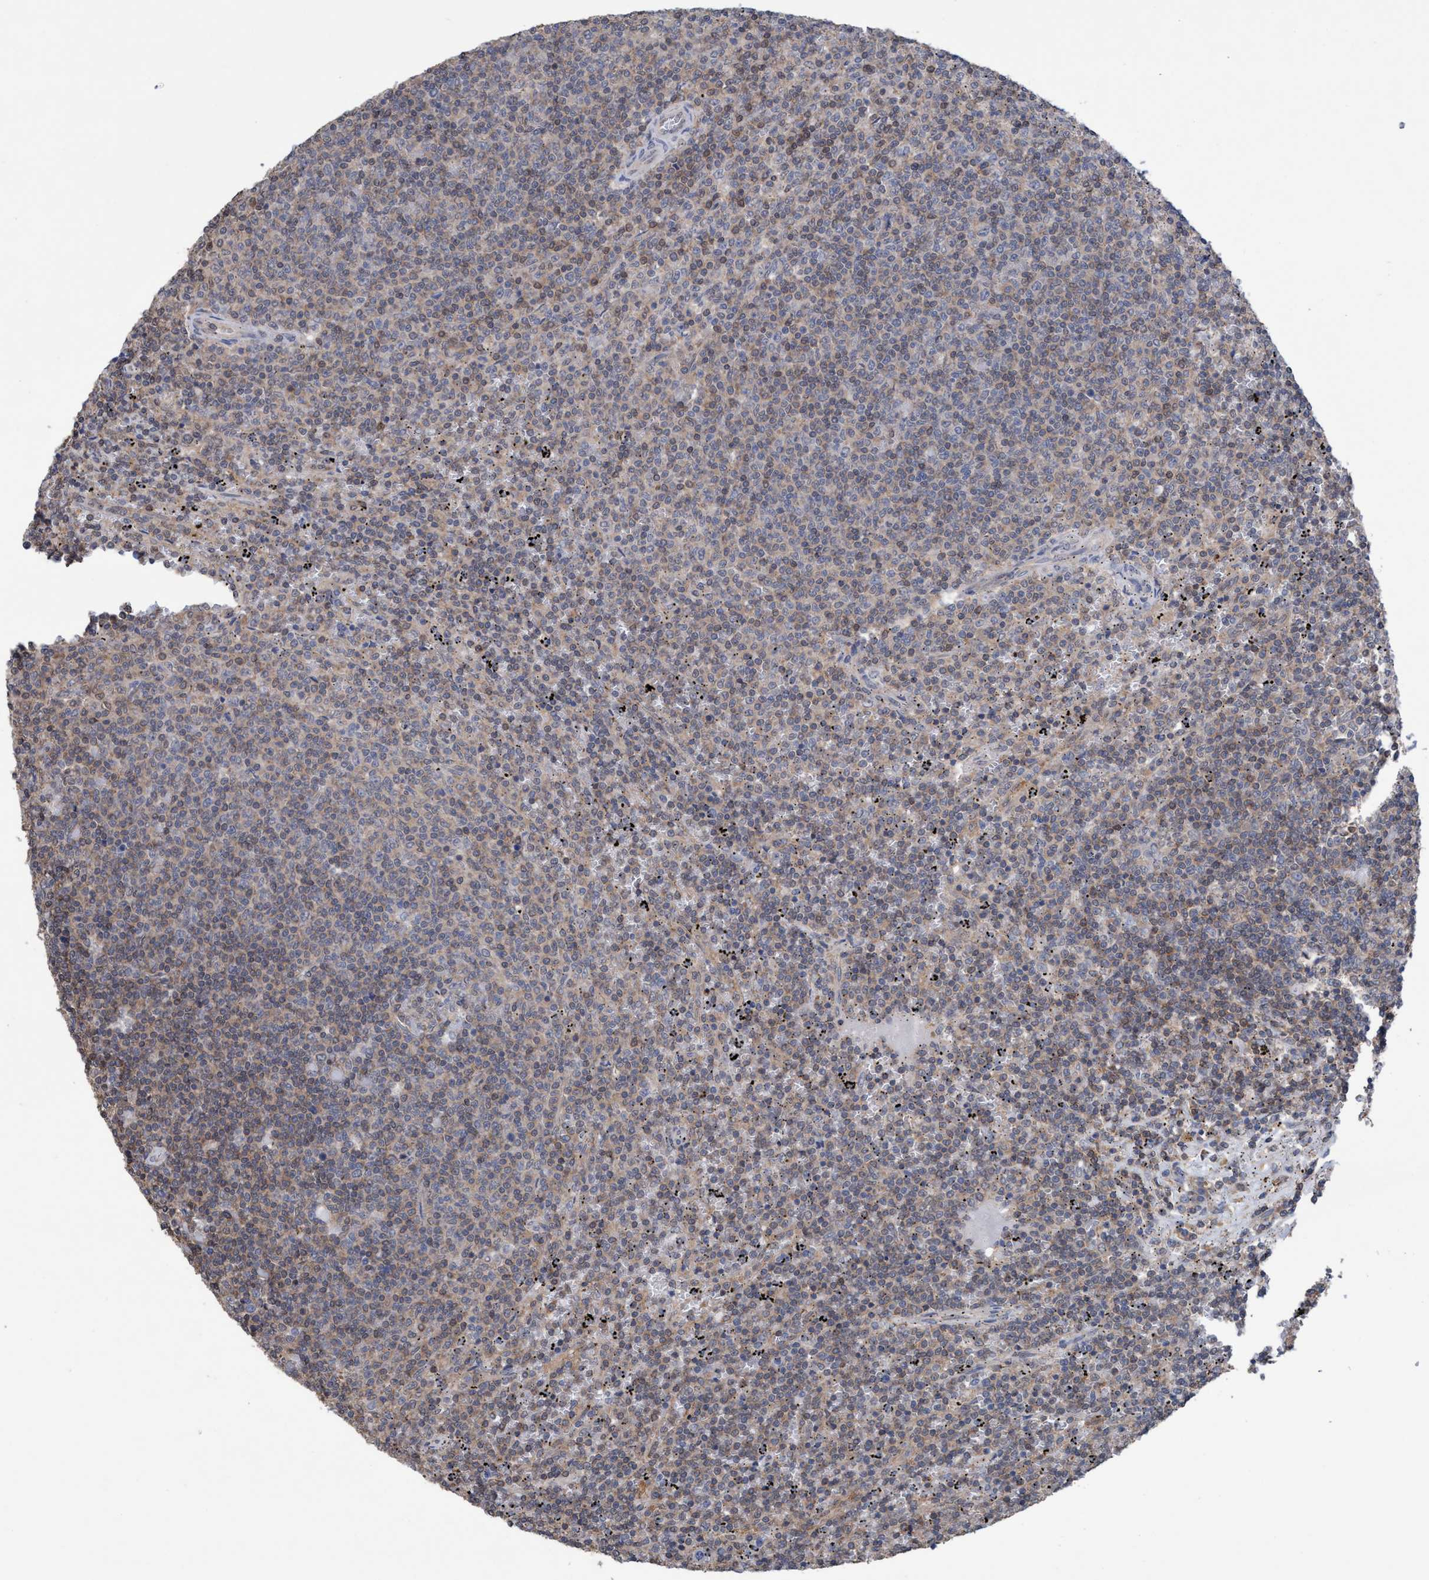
{"staining": {"intensity": "weak", "quantity": "<25%", "location": "cytoplasmic/membranous"}, "tissue": "lymphoma", "cell_type": "Tumor cells", "image_type": "cancer", "snomed": [{"axis": "morphology", "description": "Malignant lymphoma, non-Hodgkin's type, Low grade"}, {"axis": "topography", "description": "Spleen"}], "caption": "Immunohistochemistry (IHC) micrograph of neoplastic tissue: human malignant lymphoma, non-Hodgkin's type (low-grade) stained with DAB exhibits no significant protein staining in tumor cells.", "gene": "GLOD4", "patient": {"sex": "female", "age": 50}}